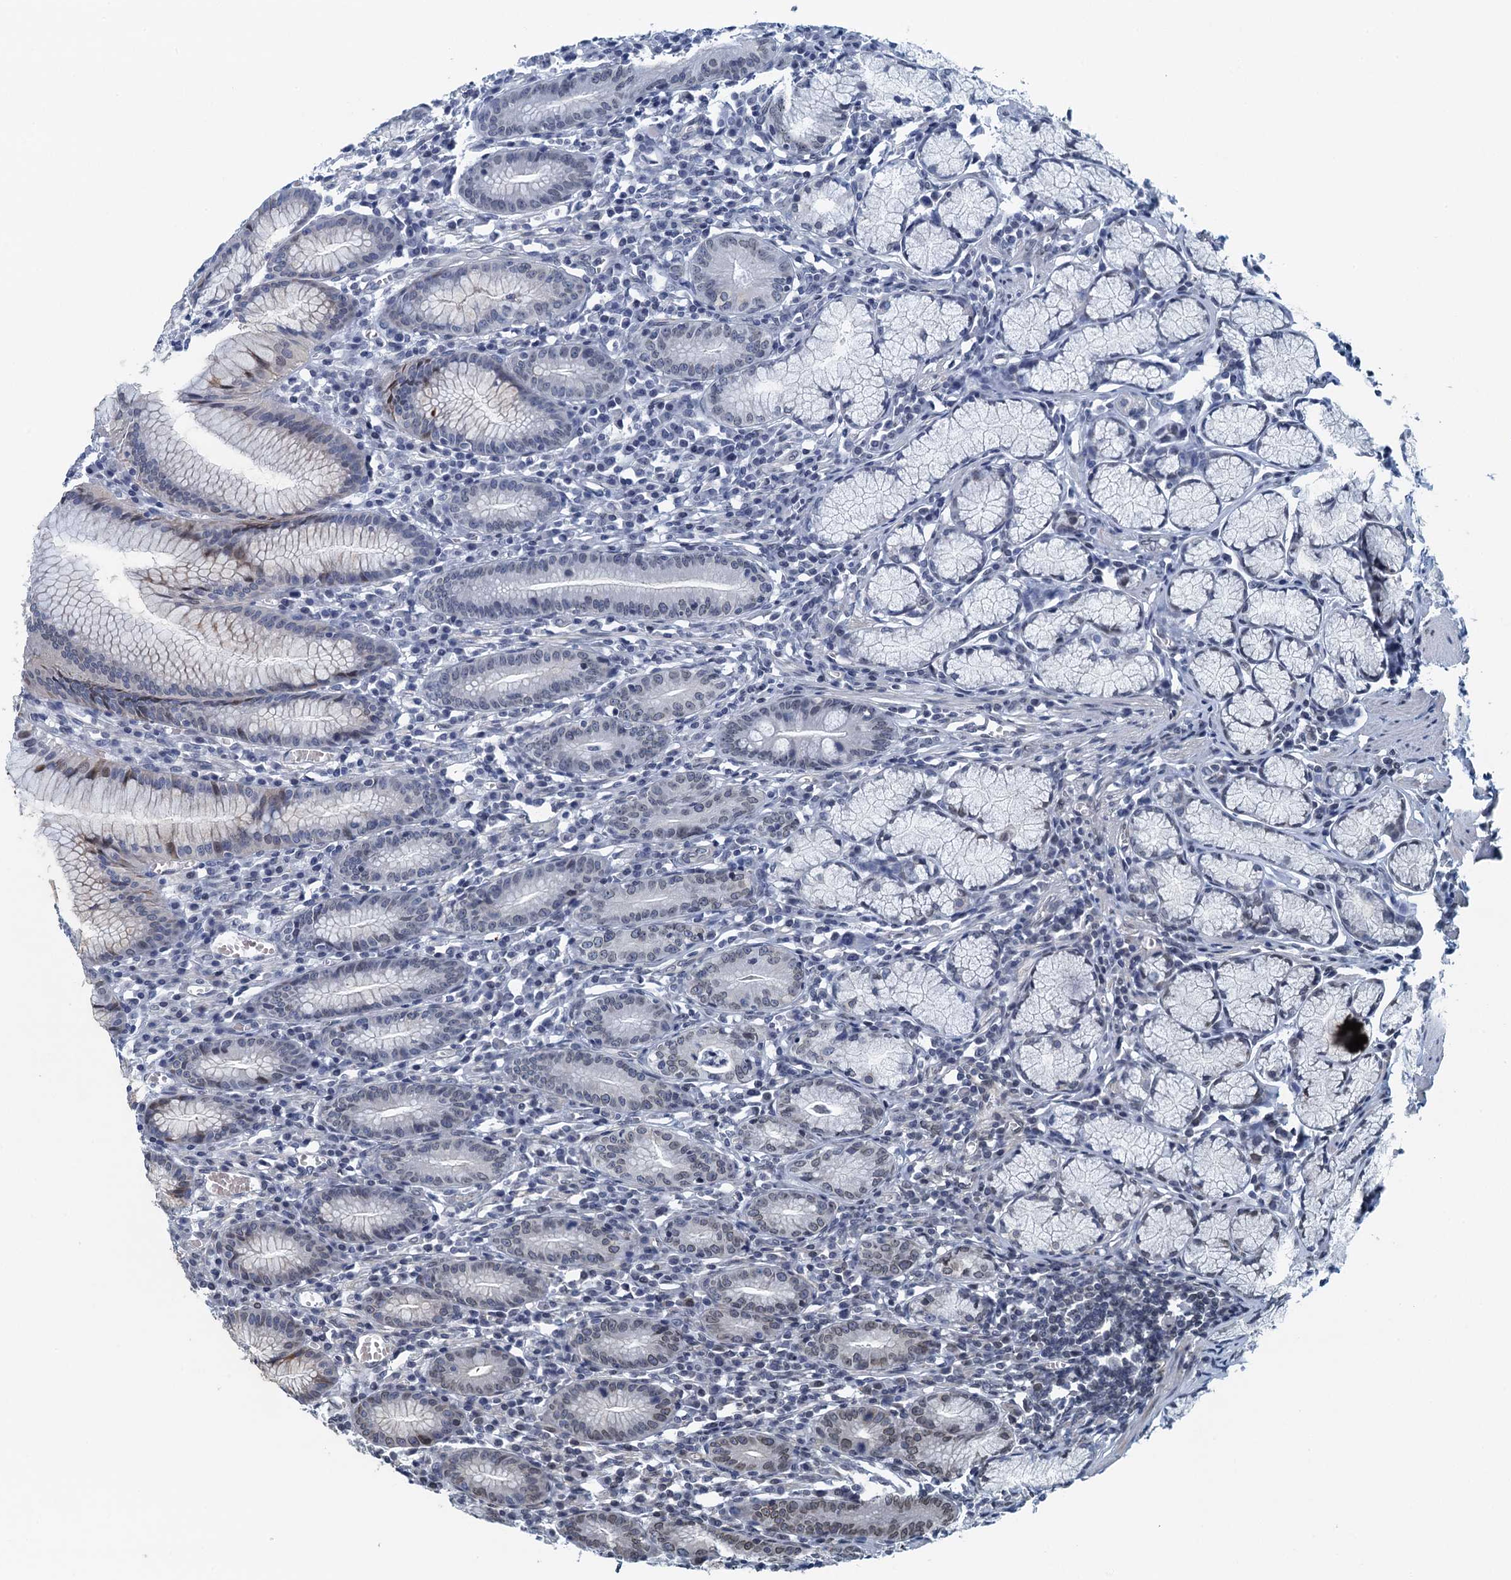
{"staining": {"intensity": "moderate", "quantity": "<25%", "location": "cytoplasmic/membranous,nuclear"}, "tissue": "stomach", "cell_type": "Glandular cells", "image_type": "normal", "snomed": [{"axis": "morphology", "description": "Normal tissue, NOS"}, {"axis": "topography", "description": "Stomach"}], "caption": "Moderate cytoplasmic/membranous,nuclear expression for a protein is identified in about <25% of glandular cells of normal stomach using IHC.", "gene": "CCDC34", "patient": {"sex": "male", "age": 55}}